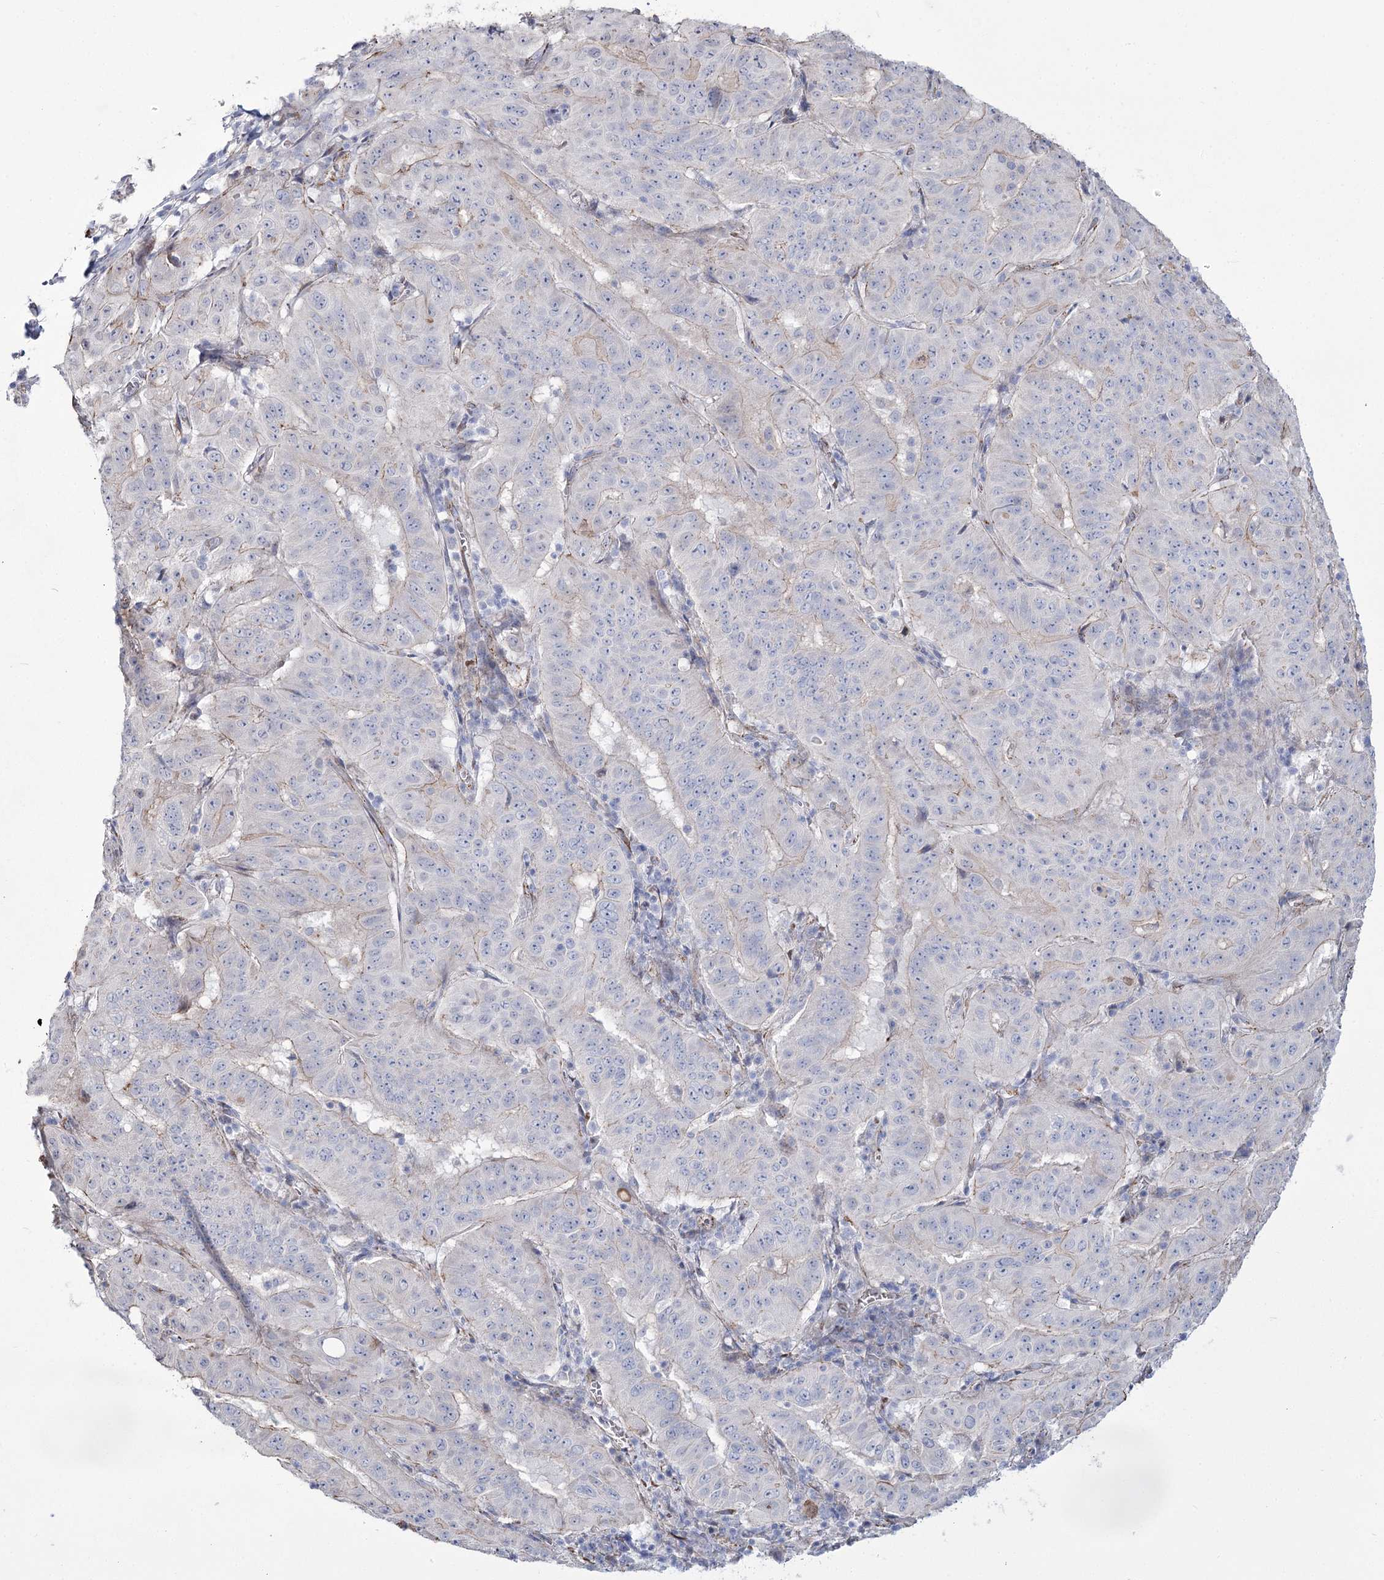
{"staining": {"intensity": "negative", "quantity": "none", "location": "none"}, "tissue": "pancreatic cancer", "cell_type": "Tumor cells", "image_type": "cancer", "snomed": [{"axis": "morphology", "description": "Adenocarcinoma, NOS"}, {"axis": "topography", "description": "Pancreas"}], "caption": "DAB immunohistochemical staining of pancreatic cancer (adenocarcinoma) exhibits no significant expression in tumor cells.", "gene": "ME3", "patient": {"sex": "male", "age": 63}}